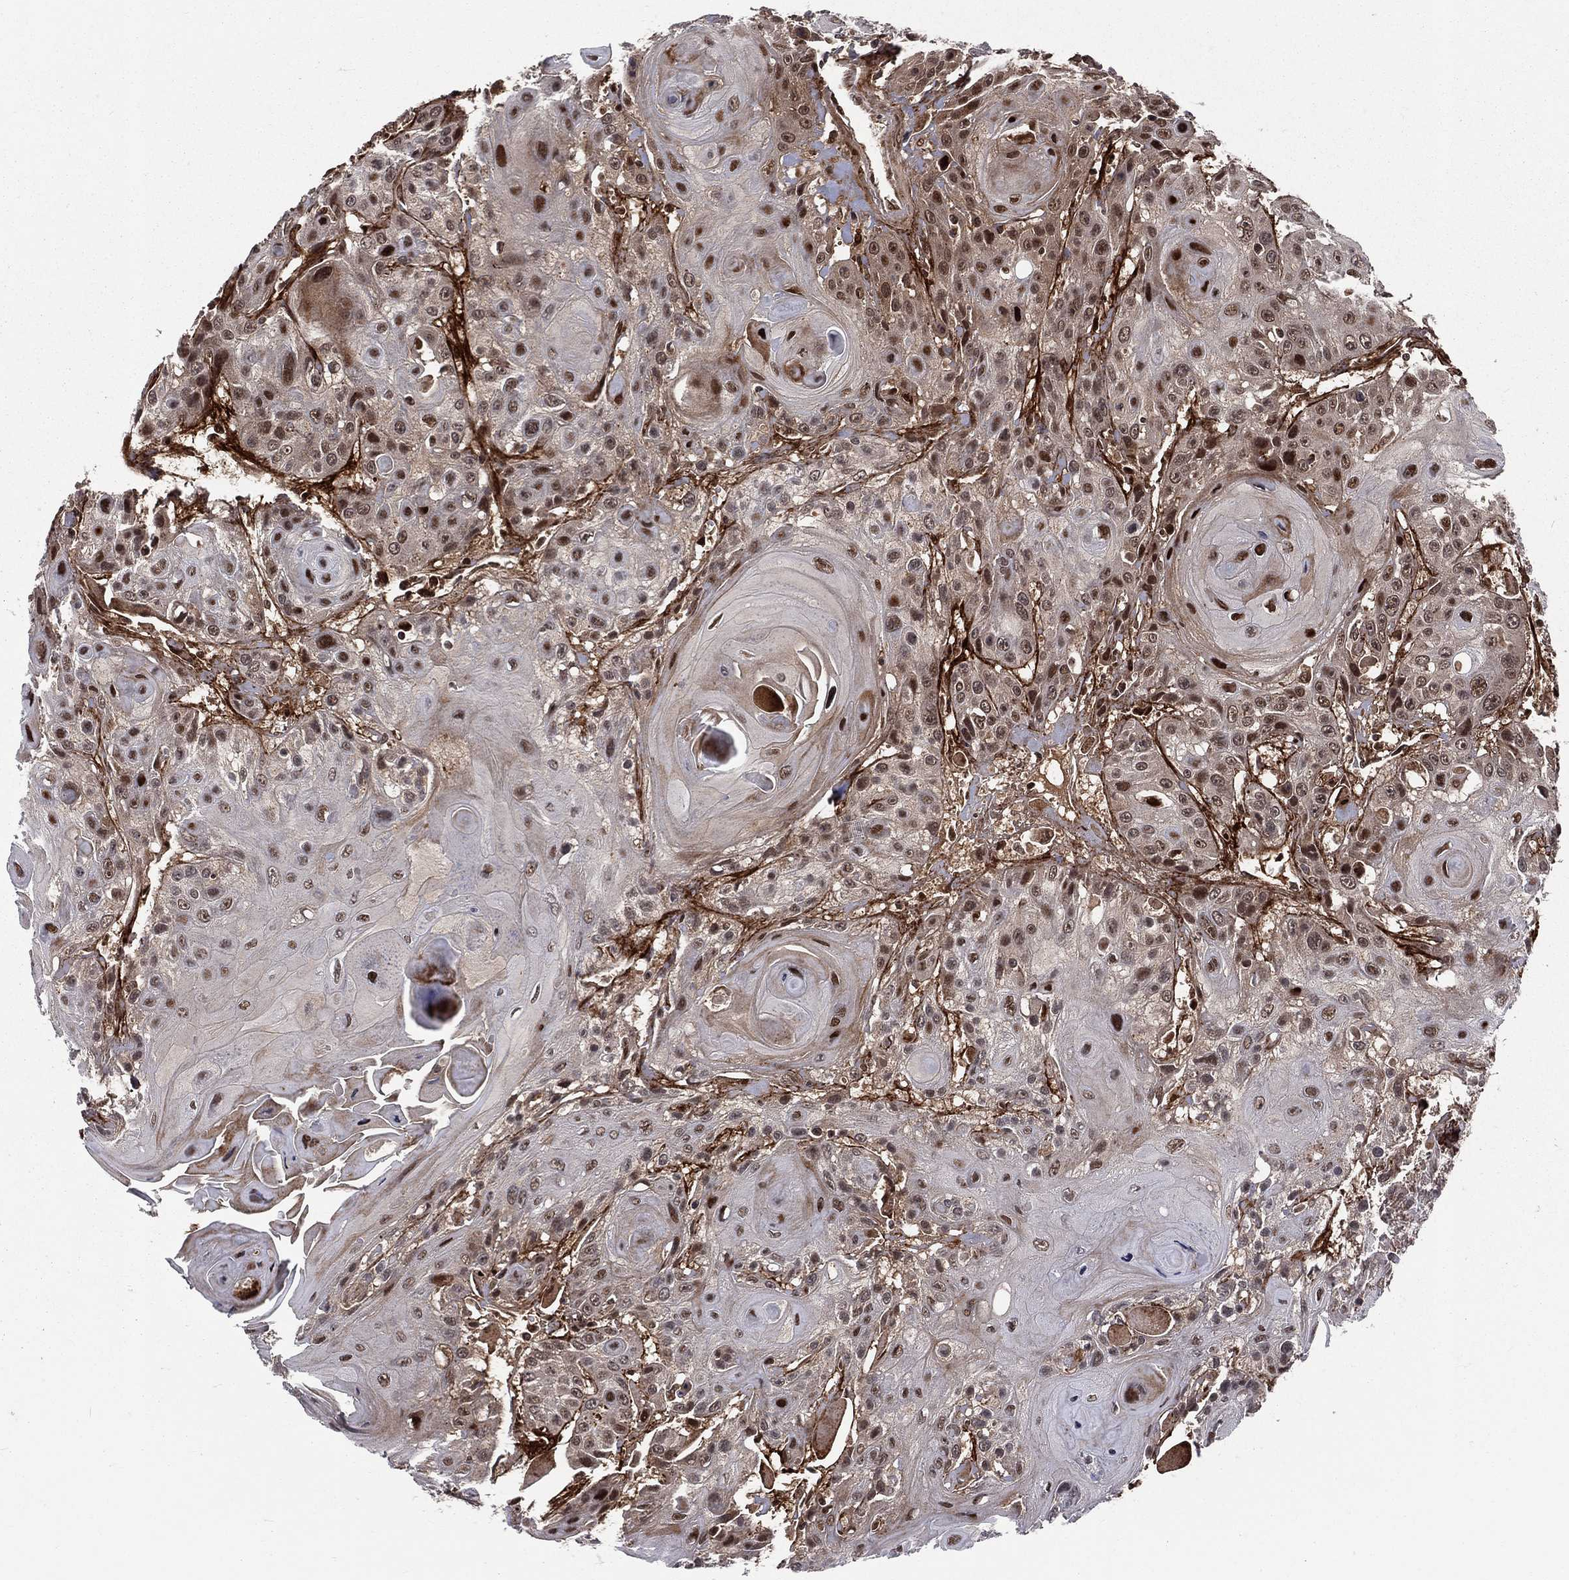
{"staining": {"intensity": "strong", "quantity": "25%-75%", "location": "nuclear"}, "tissue": "head and neck cancer", "cell_type": "Tumor cells", "image_type": "cancer", "snomed": [{"axis": "morphology", "description": "Squamous cell carcinoma, NOS"}, {"axis": "topography", "description": "Head-Neck"}], "caption": "Immunohistochemistry (IHC) photomicrograph of neoplastic tissue: human head and neck squamous cell carcinoma stained using IHC displays high levels of strong protein expression localized specifically in the nuclear of tumor cells, appearing as a nuclear brown color.", "gene": "MDM2", "patient": {"sex": "female", "age": 59}}